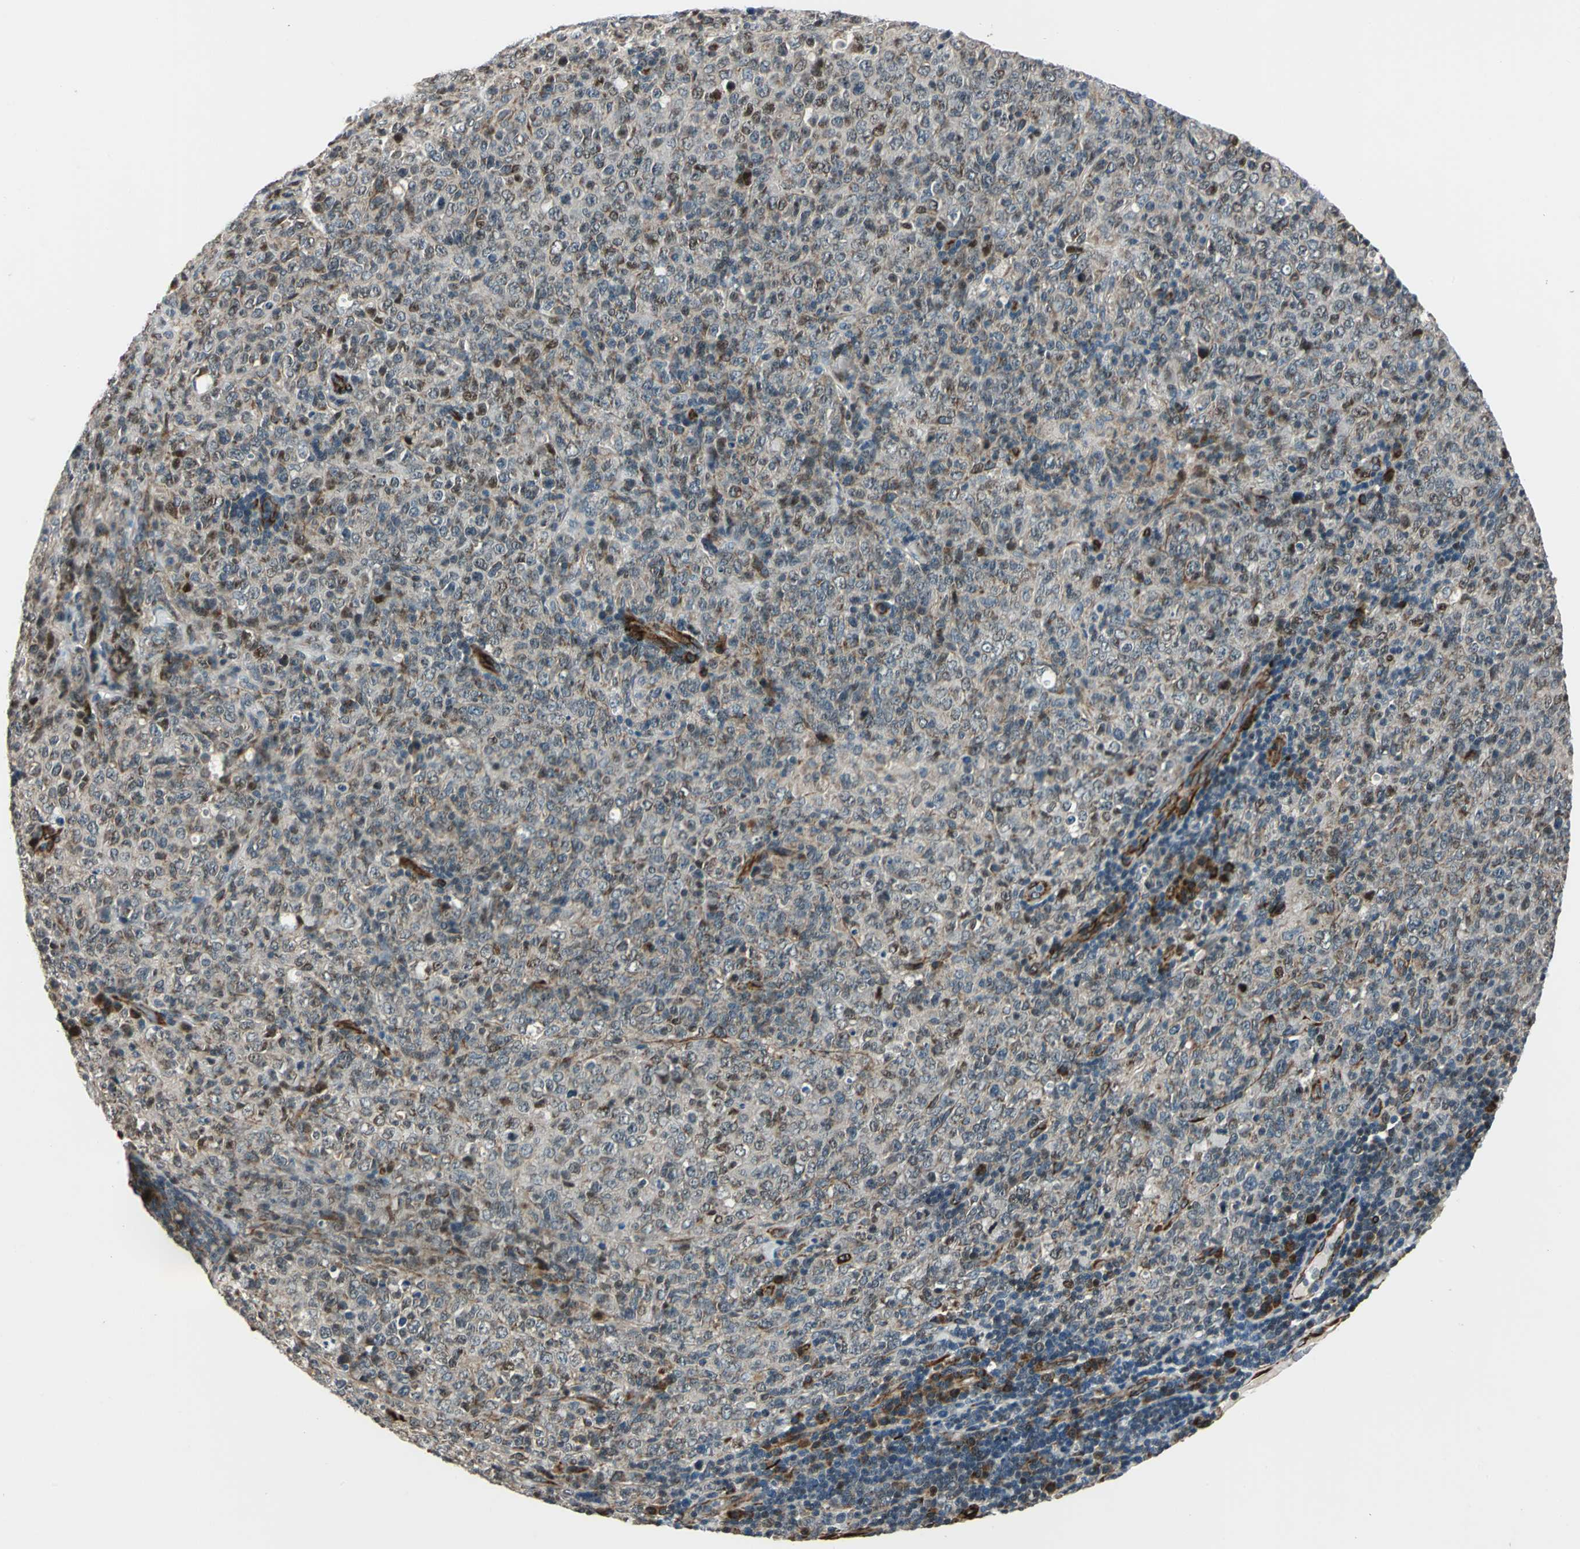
{"staining": {"intensity": "weak", "quantity": "25%-75%", "location": "cytoplasmic/membranous,nuclear"}, "tissue": "lymphoma", "cell_type": "Tumor cells", "image_type": "cancer", "snomed": [{"axis": "morphology", "description": "Malignant lymphoma, non-Hodgkin's type, High grade"}, {"axis": "topography", "description": "Tonsil"}], "caption": "Immunohistochemistry (IHC) histopathology image of human lymphoma stained for a protein (brown), which demonstrates low levels of weak cytoplasmic/membranous and nuclear positivity in about 25%-75% of tumor cells.", "gene": "EXD2", "patient": {"sex": "female", "age": 36}}